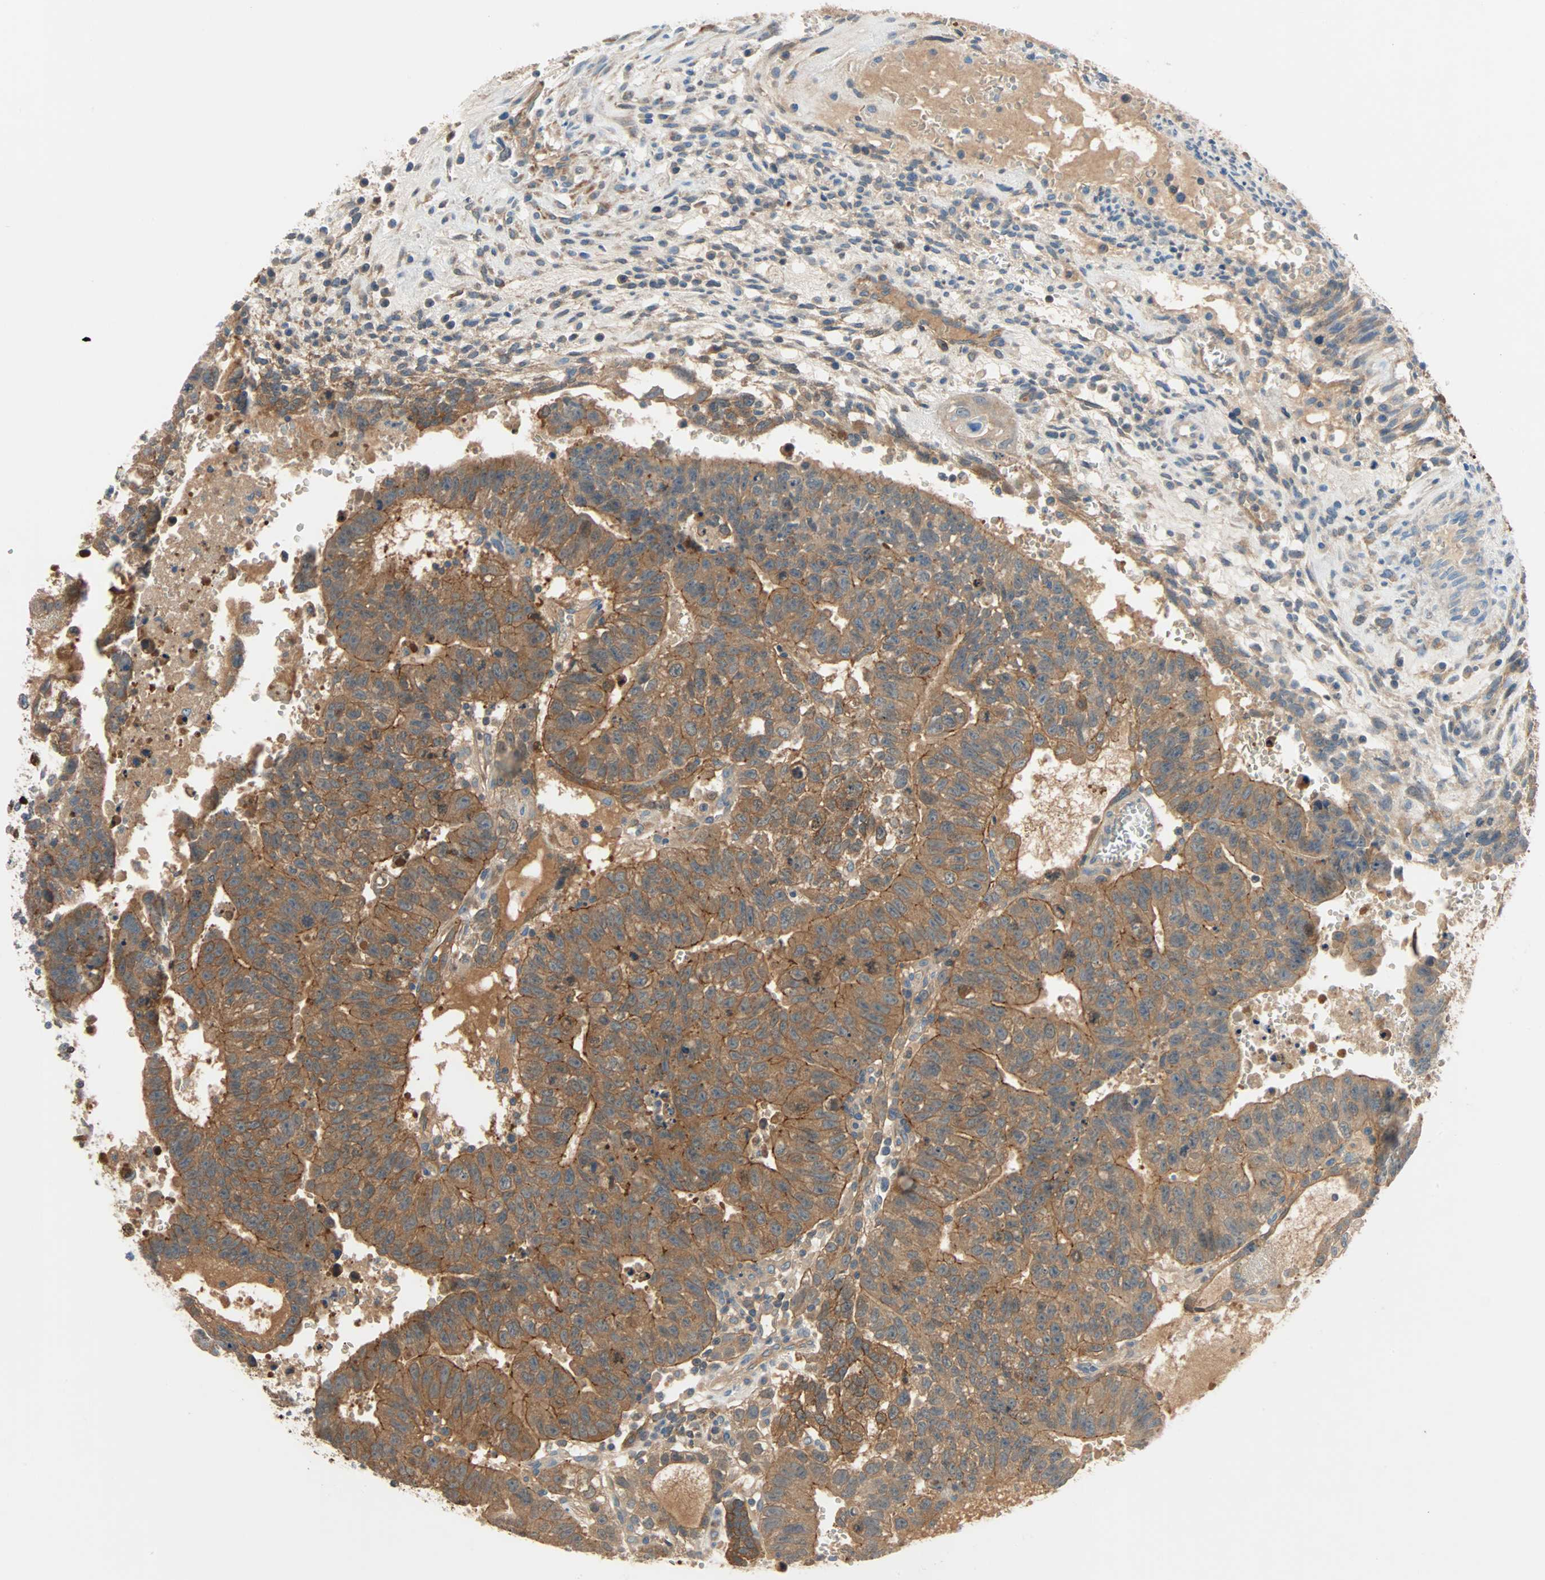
{"staining": {"intensity": "strong", "quantity": ">75%", "location": "cytoplasmic/membranous"}, "tissue": "testis cancer", "cell_type": "Tumor cells", "image_type": "cancer", "snomed": [{"axis": "morphology", "description": "Seminoma, NOS"}, {"axis": "morphology", "description": "Carcinoma, Embryonal, NOS"}, {"axis": "topography", "description": "Testis"}], "caption": "Immunohistochemical staining of human seminoma (testis) displays strong cytoplasmic/membranous protein staining in approximately >75% of tumor cells.", "gene": "TNFRSF12A", "patient": {"sex": "male", "age": 52}}